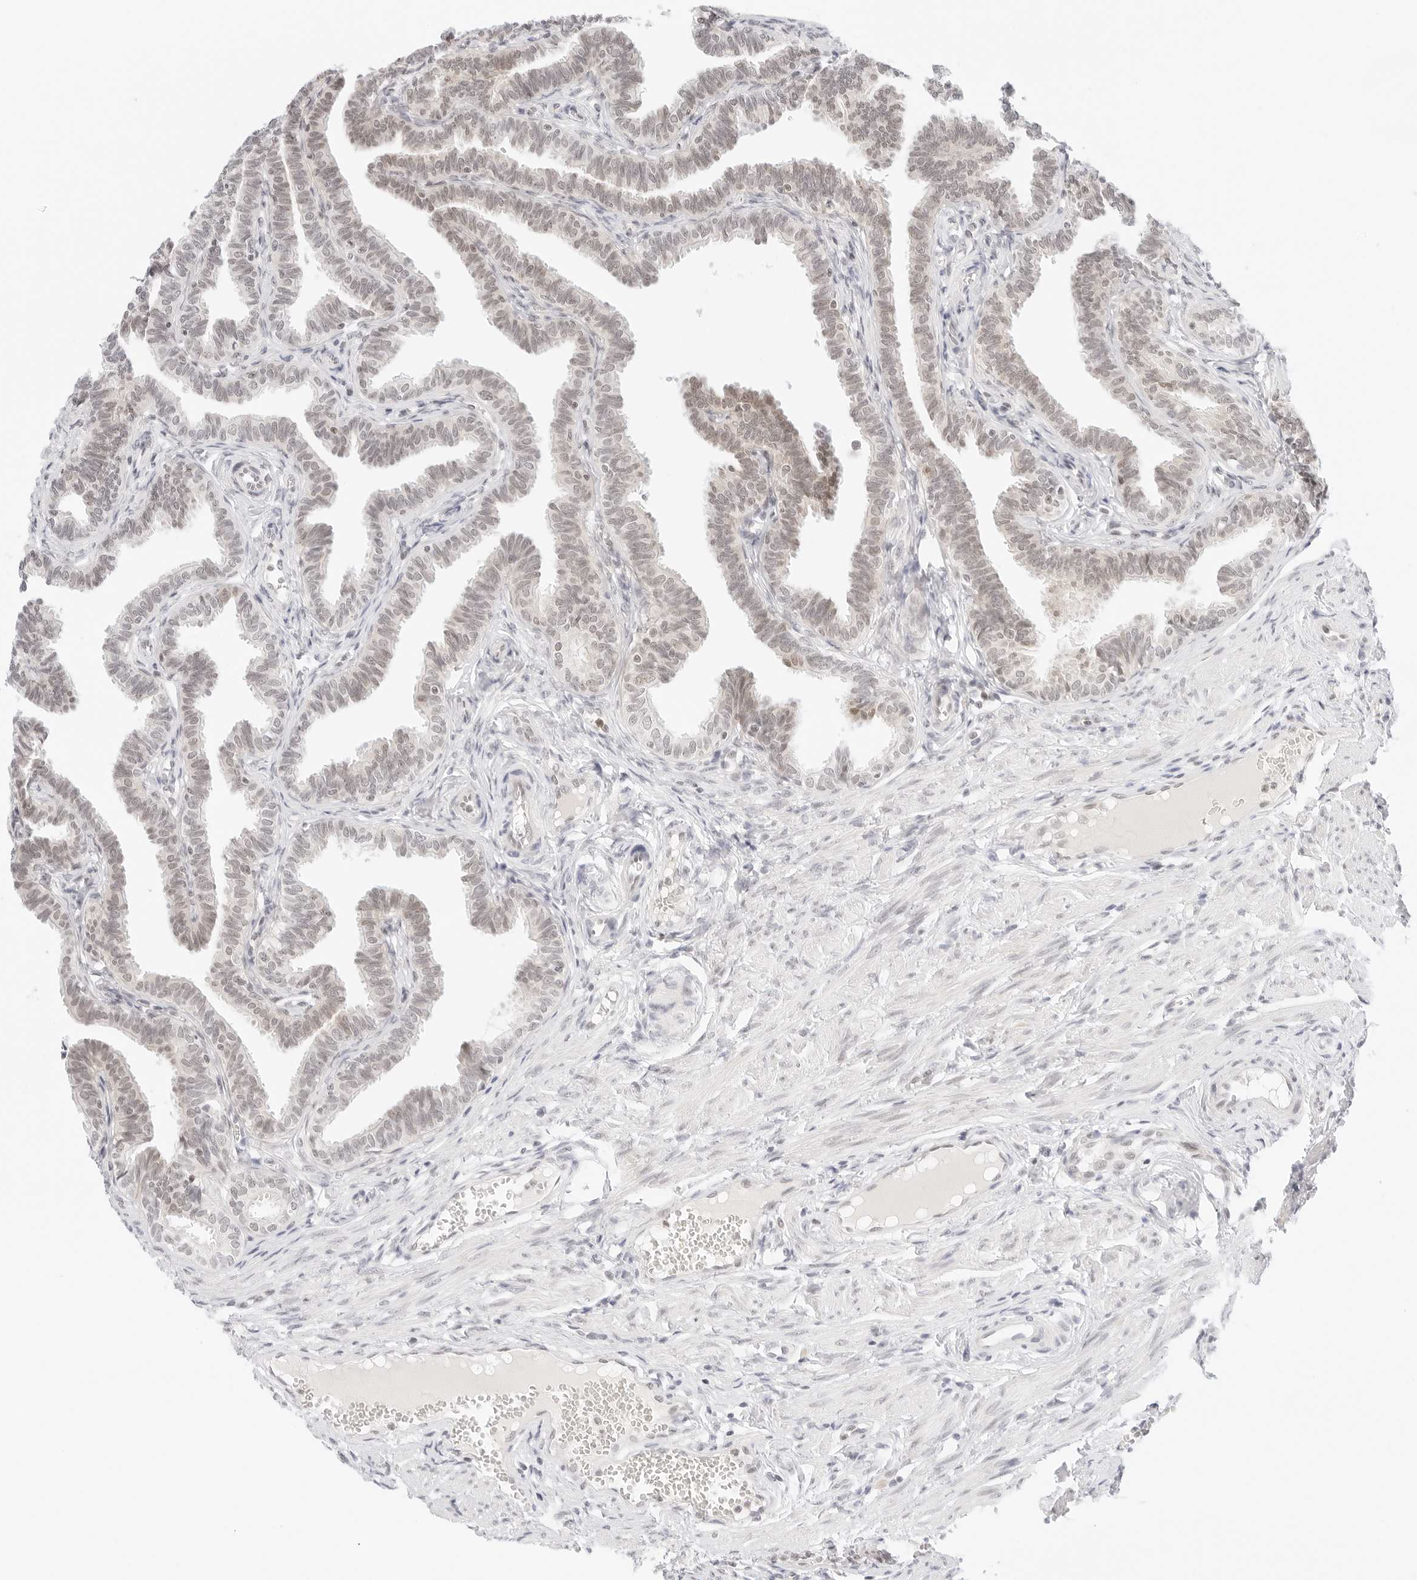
{"staining": {"intensity": "weak", "quantity": "25%-75%", "location": "cytoplasmic/membranous,nuclear"}, "tissue": "fallopian tube", "cell_type": "Glandular cells", "image_type": "normal", "snomed": [{"axis": "morphology", "description": "Normal tissue, NOS"}, {"axis": "topography", "description": "Fallopian tube"}, {"axis": "topography", "description": "Ovary"}], "caption": "This image exhibits immunohistochemistry staining of normal human fallopian tube, with low weak cytoplasmic/membranous,nuclear positivity in approximately 25%-75% of glandular cells.", "gene": "POLR3C", "patient": {"sex": "female", "age": 23}}